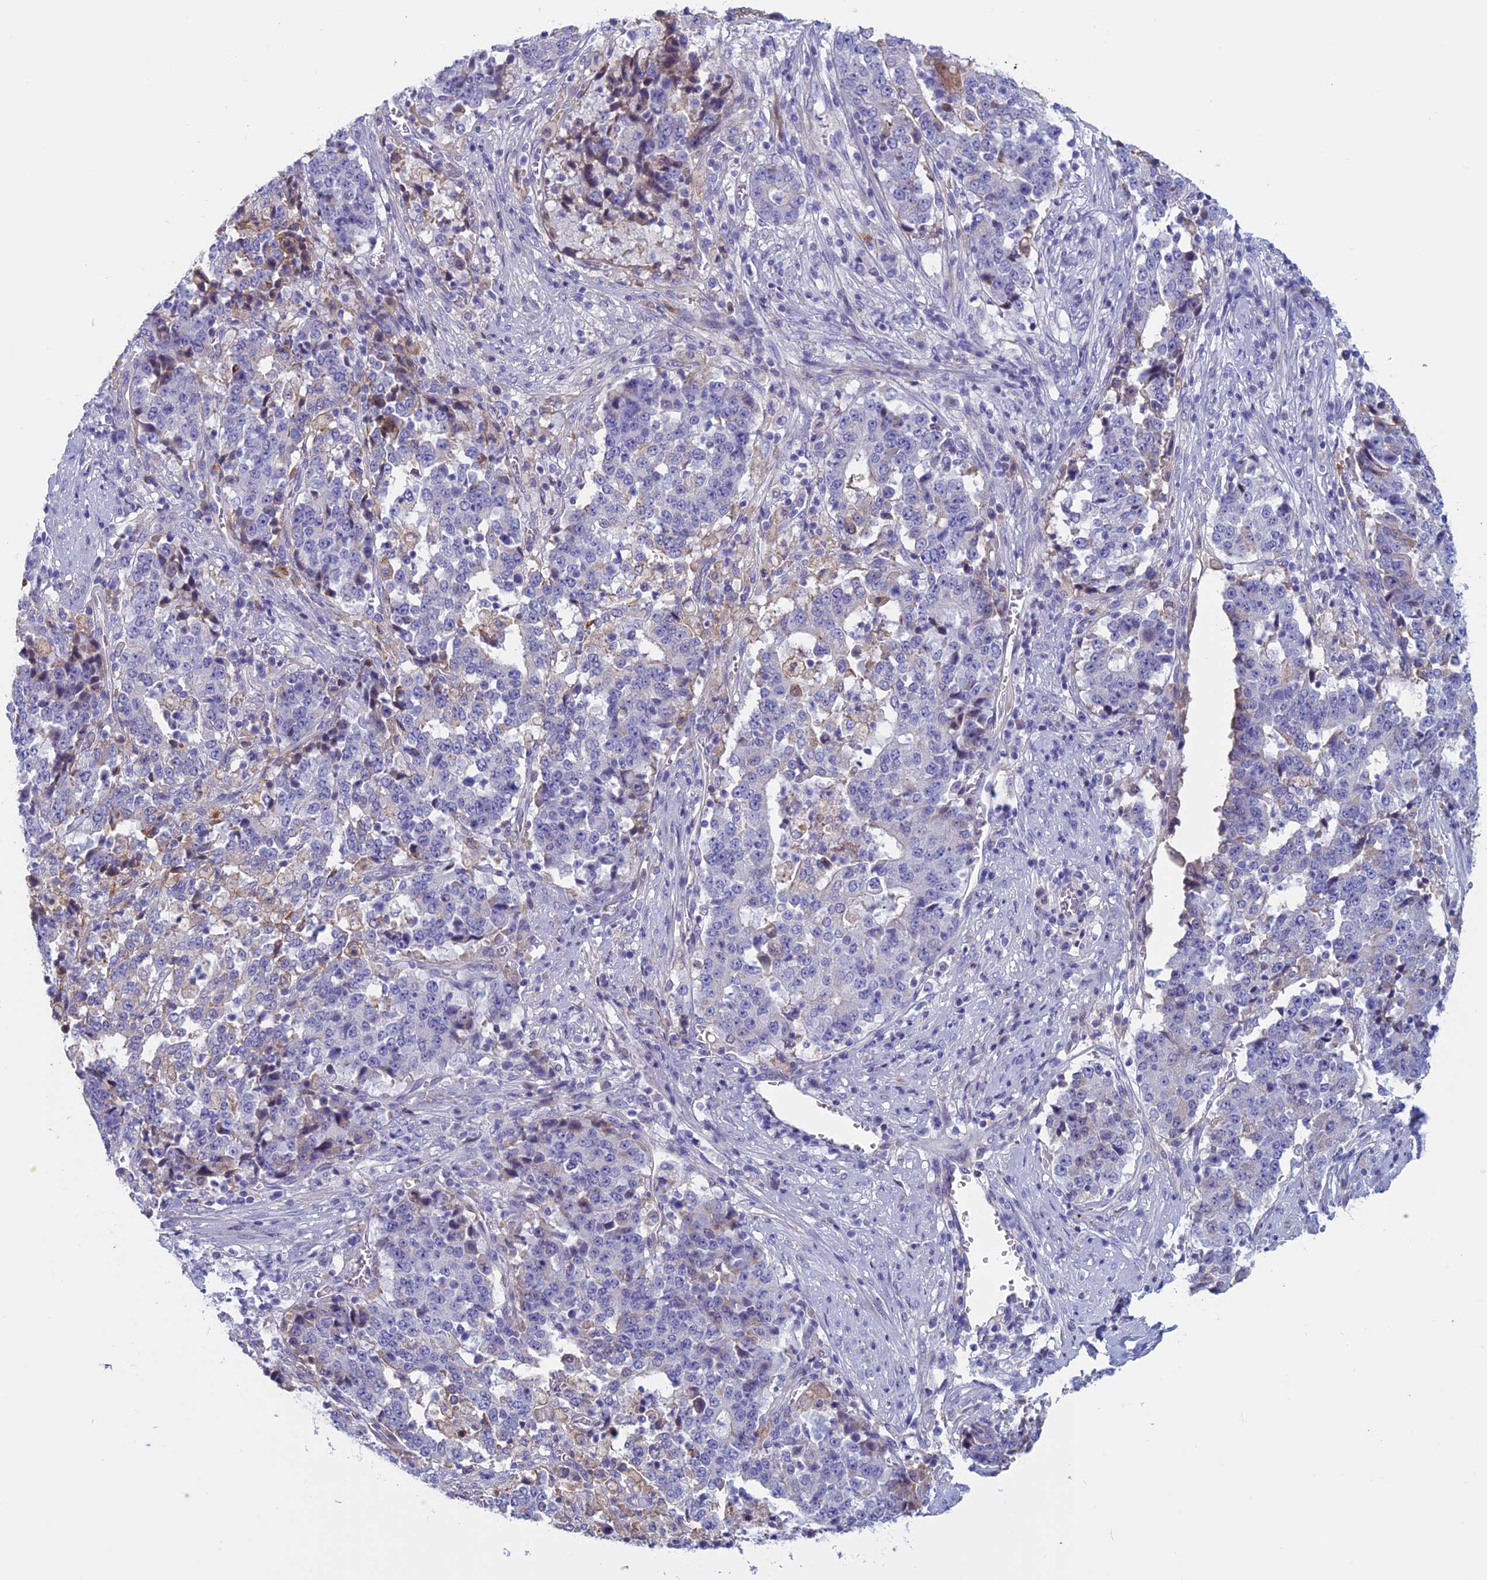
{"staining": {"intensity": "negative", "quantity": "none", "location": "none"}, "tissue": "stomach cancer", "cell_type": "Tumor cells", "image_type": "cancer", "snomed": [{"axis": "morphology", "description": "Adenocarcinoma, NOS"}, {"axis": "topography", "description": "Stomach"}], "caption": "Protein analysis of stomach cancer (adenocarcinoma) exhibits no significant staining in tumor cells.", "gene": "ANGPTL2", "patient": {"sex": "male", "age": 59}}